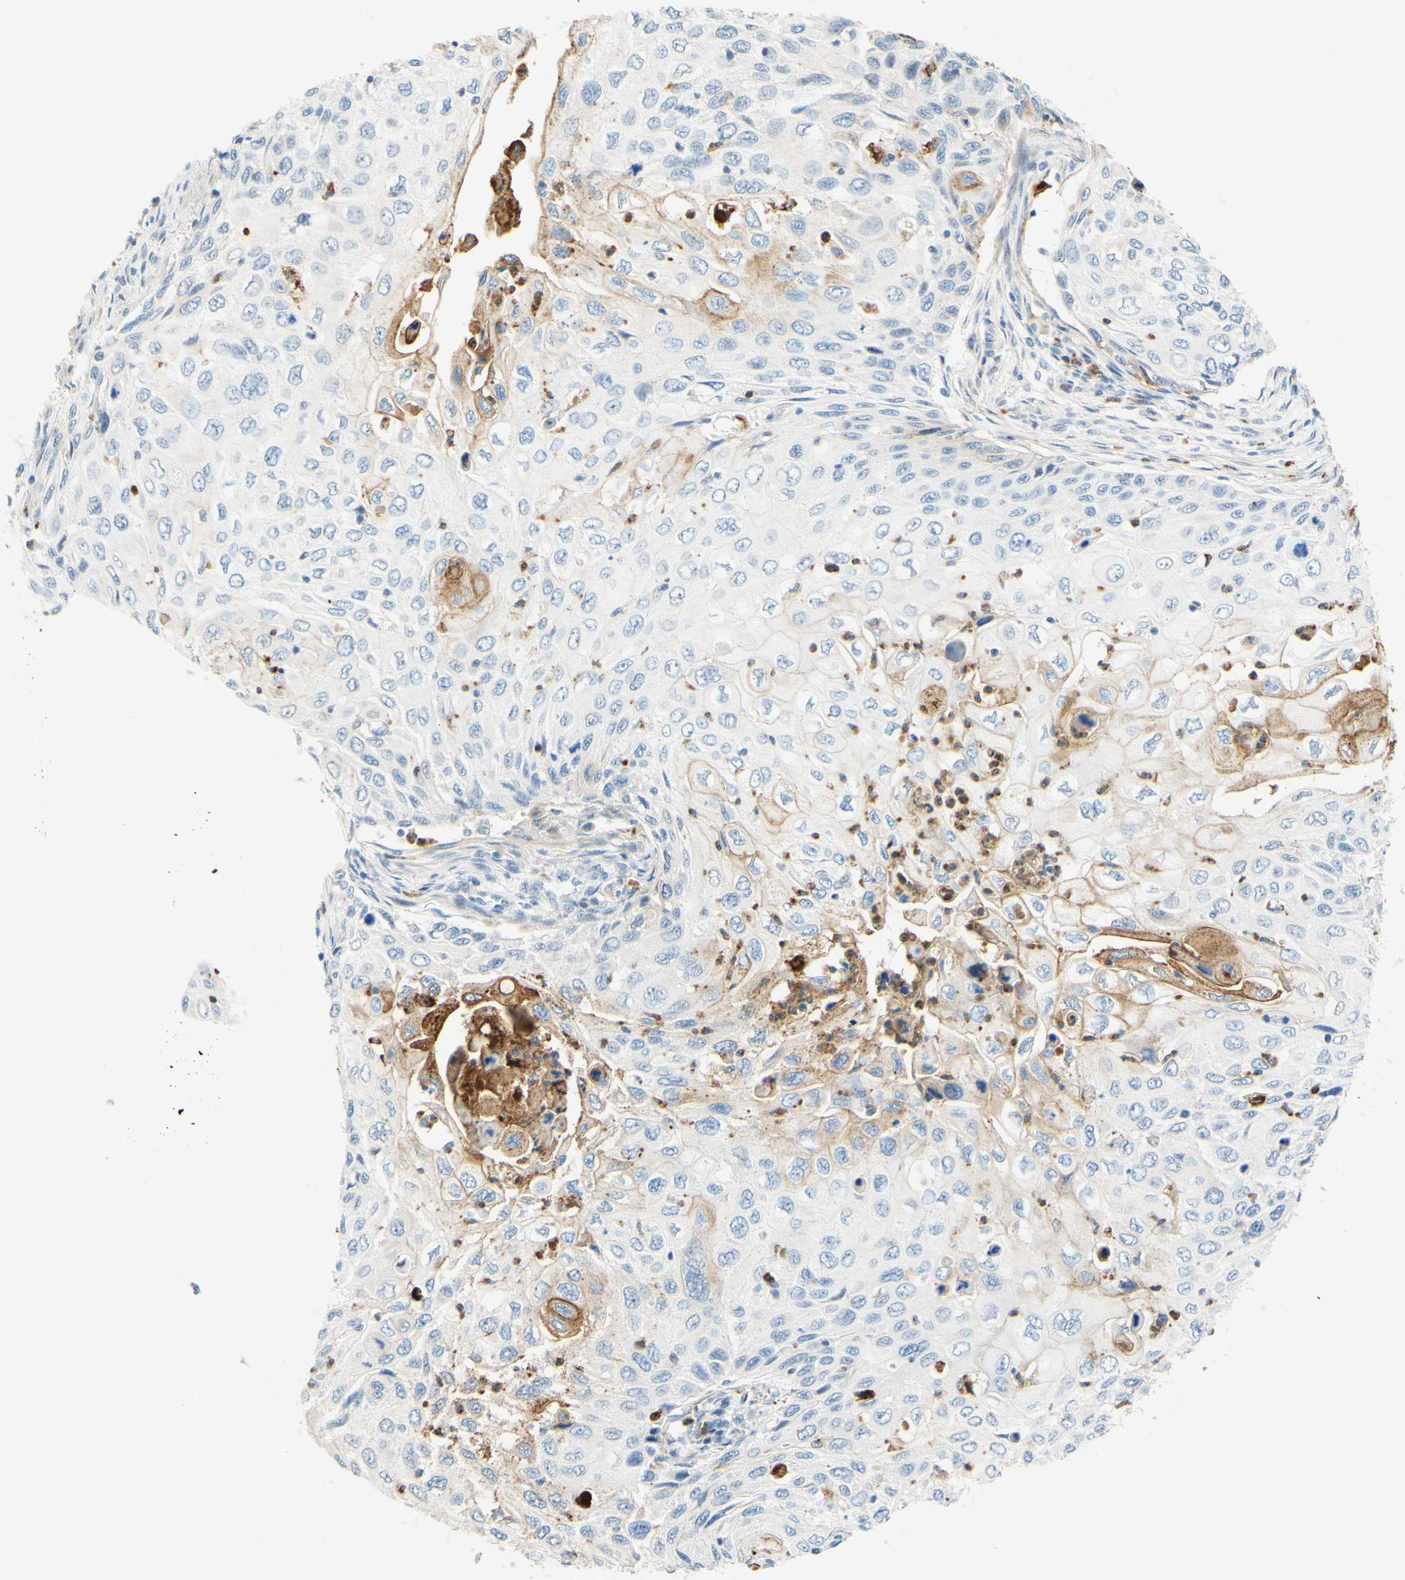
{"staining": {"intensity": "moderate", "quantity": "25%-75%", "location": "cytoplasmic/membranous"}, "tissue": "cervical cancer", "cell_type": "Tumor cells", "image_type": "cancer", "snomed": [{"axis": "morphology", "description": "Squamous cell carcinoma, NOS"}, {"axis": "topography", "description": "Cervix"}], "caption": "Protein analysis of cervical squamous cell carcinoma tissue exhibits moderate cytoplasmic/membranous expression in about 25%-75% of tumor cells.", "gene": "TREM2", "patient": {"sex": "female", "age": 70}}